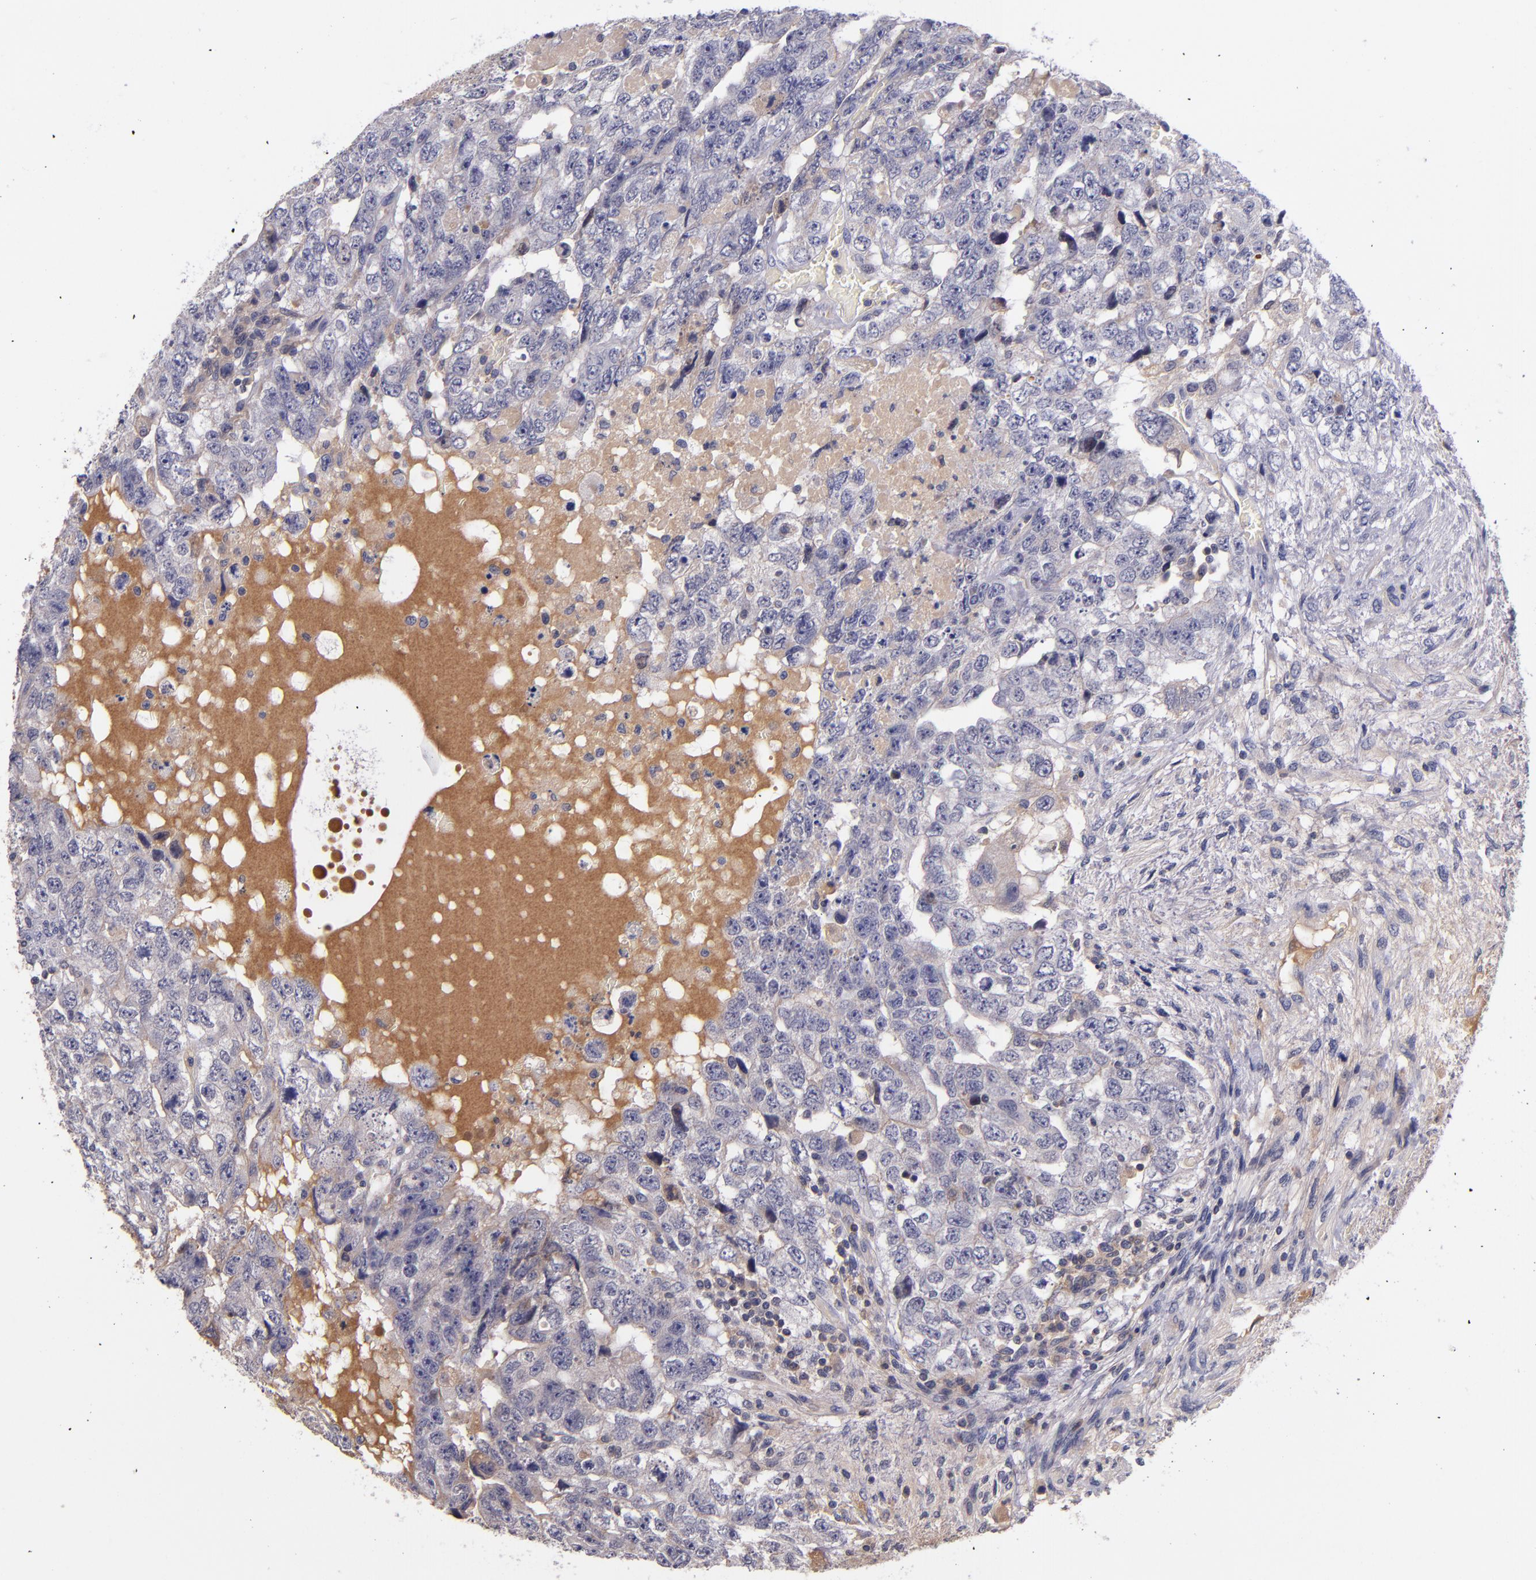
{"staining": {"intensity": "moderate", "quantity": ">75%", "location": "cytoplasmic/membranous"}, "tissue": "testis cancer", "cell_type": "Tumor cells", "image_type": "cancer", "snomed": [{"axis": "morphology", "description": "Carcinoma, Embryonal, NOS"}, {"axis": "topography", "description": "Testis"}], "caption": "Testis embryonal carcinoma stained with DAB (3,3'-diaminobenzidine) immunohistochemistry demonstrates medium levels of moderate cytoplasmic/membranous staining in about >75% of tumor cells.", "gene": "RBP4", "patient": {"sex": "male", "age": 36}}